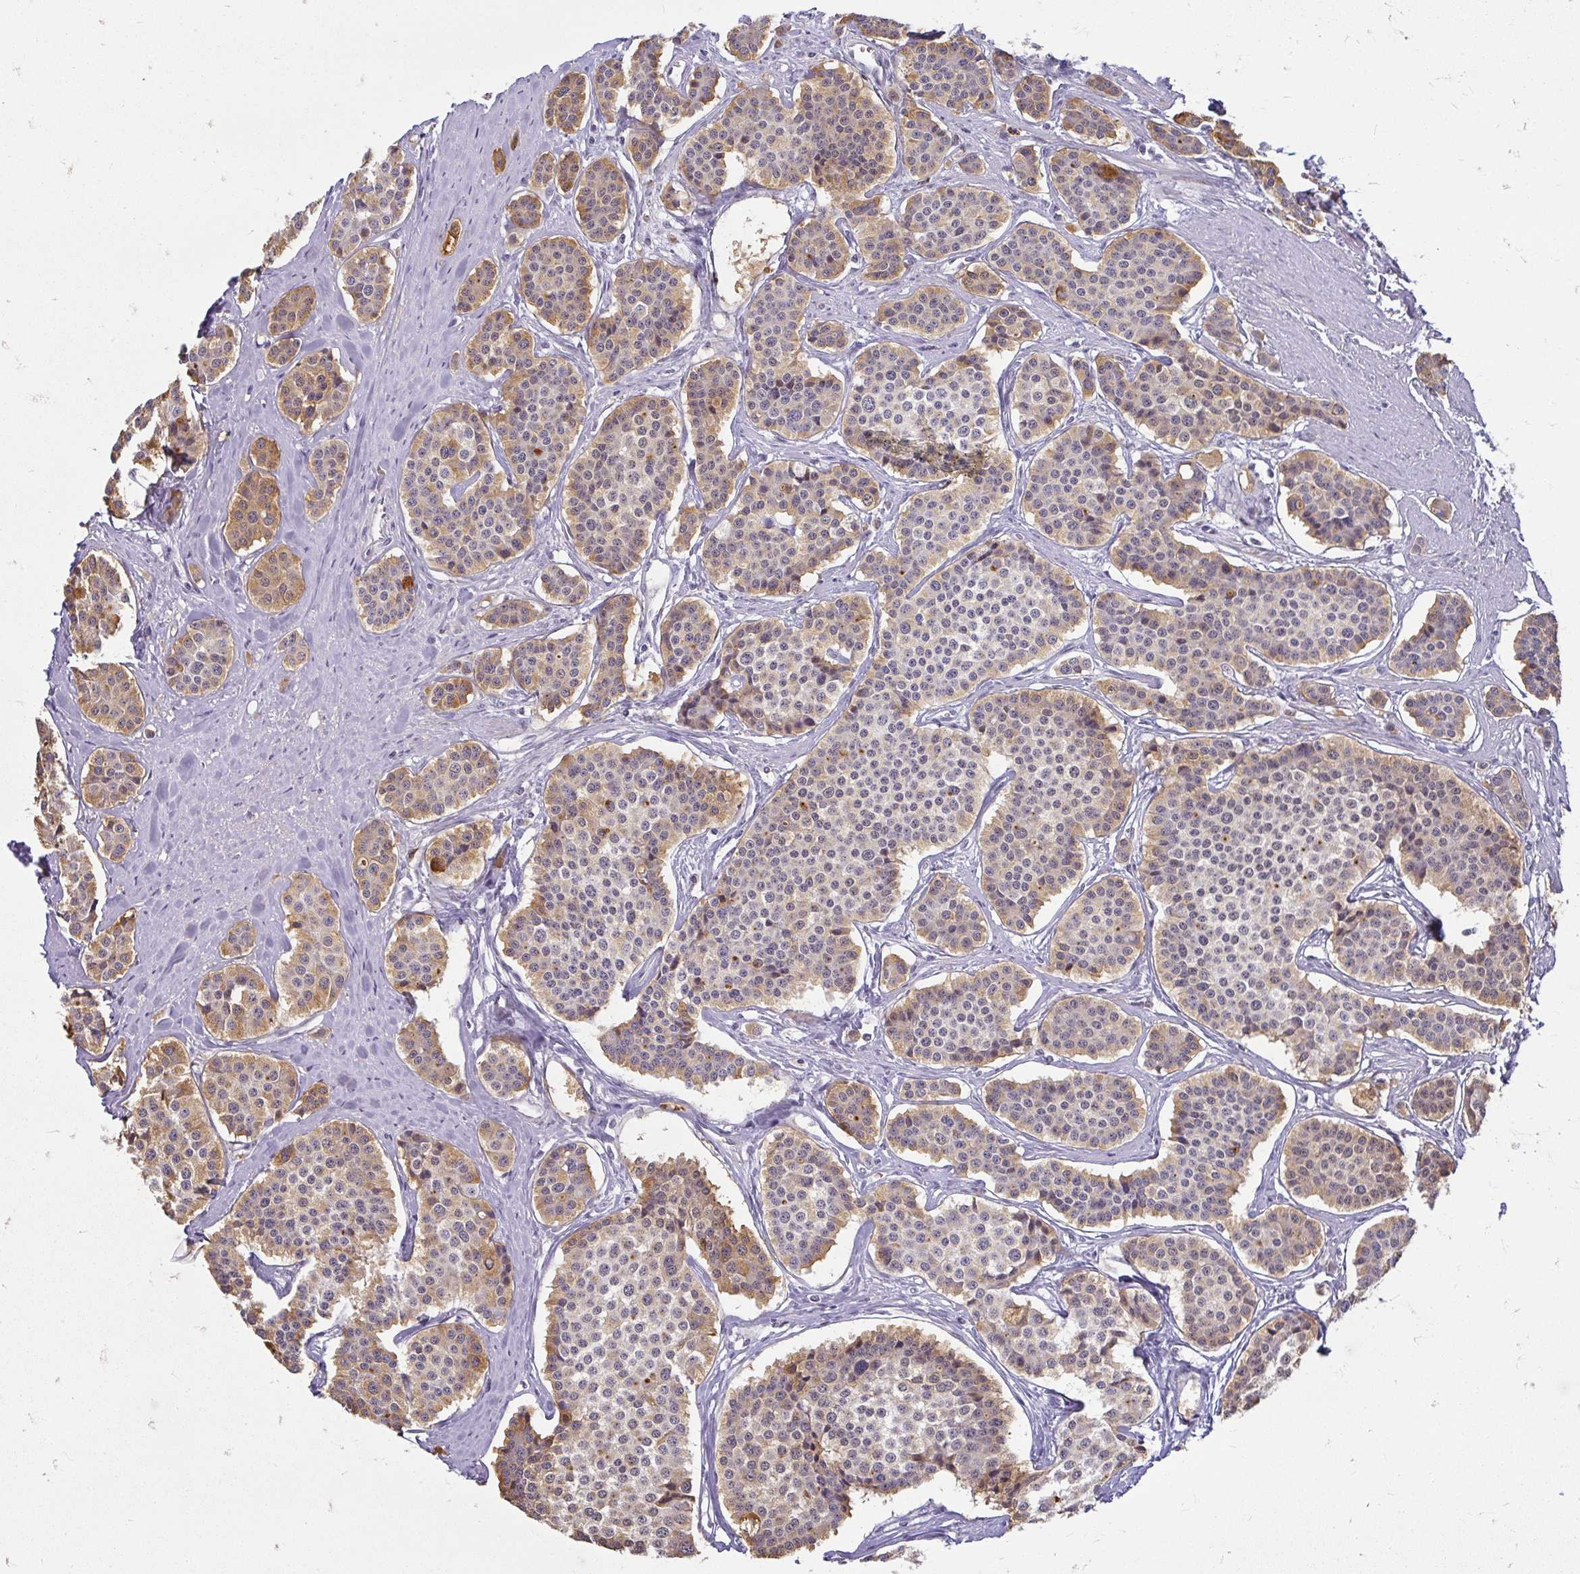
{"staining": {"intensity": "moderate", "quantity": "25%-75%", "location": "cytoplasmic/membranous"}, "tissue": "carcinoid", "cell_type": "Tumor cells", "image_type": "cancer", "snomed": [{"axis": "morphology", "description": "Carcinoid, malignant, NOS"}, {"axis": "topography", "description": "Small intestine"}], "caption": "Protein staining of carcinoid (malignant) tissue demonstrates moderate cytoplasmic/membranous expression in about 25%-75% of tumor cells.", "gene": "TEX33", "patient": {"sex": "male", "age": 60}}